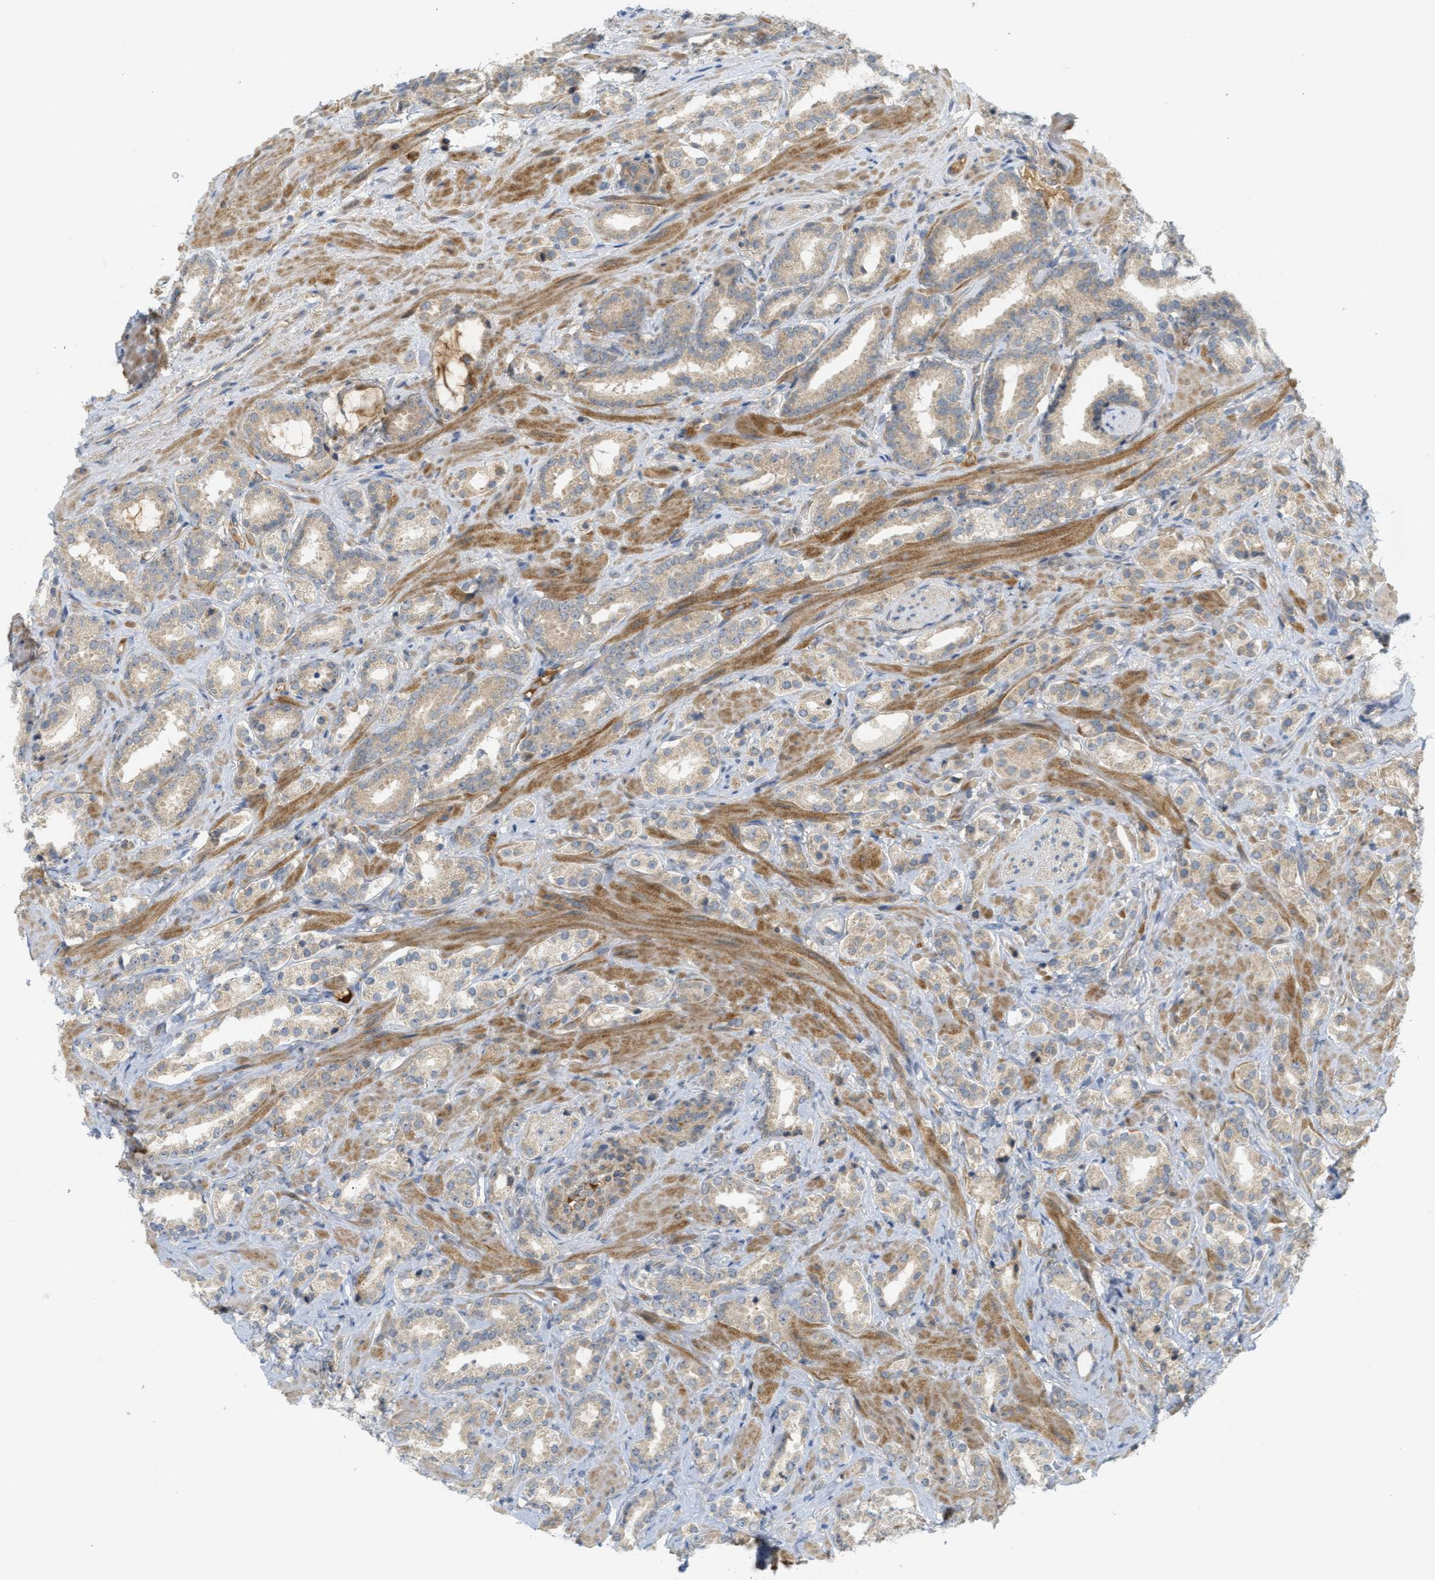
{"staining": {"intensity": "weak", "quantity": ">75%", "location": "cytoplasmic/membranous"}, "tissue": "prostate cancer", "cell_type": "Tumor cells", "image_type": "cancer", "snomed": [{"axis": "morphology", "description": "Adenocarcinoma, High grade"}, {"axis": "topography", "description": "Prostate"}], "caption": "A brown stain shows weak cytoplasmic/membranous staining of a protein in prostate cancer tumor cells.", "gene": "PROC", "patient": {"sex": "male", "age": 64}}